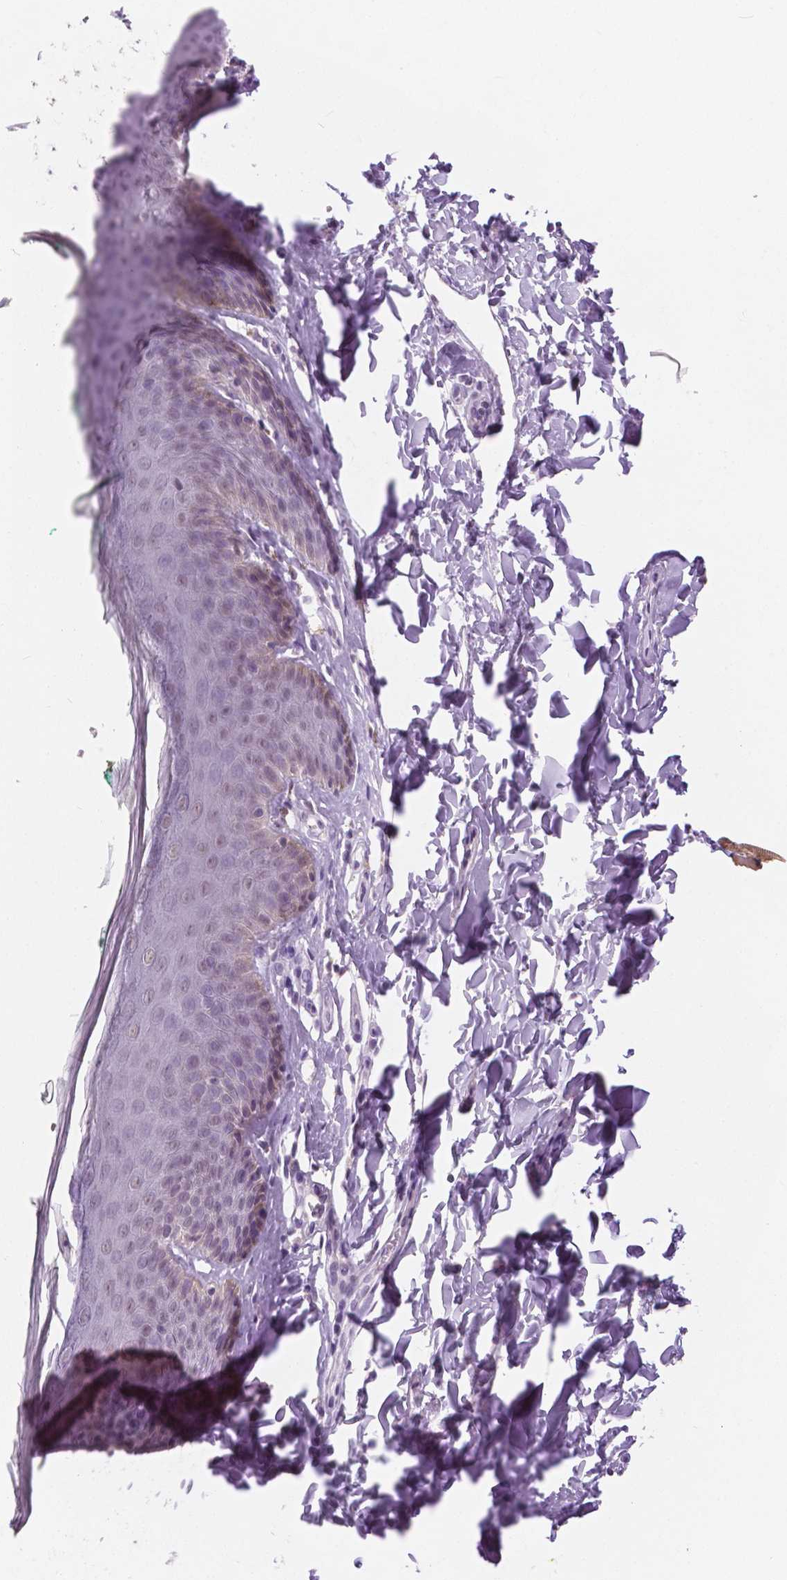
{"staining": {"intensity": "negative", "quantity": "none", "location": "none"}, "tissue": "skin", "cell_type": "Epidermal cells", "image_type": "normal", "snomed": [{"axis": "morphology", "description": "Normal tissue, NOS"}, {"axis": "topography", "description": "Vulva"}, {"axis": "topography", "description": "Peripheral nerve tissue"}], "caption": "Epidermal cells show no significant protein positivity in normal skin. Brightfield microscopy of immunohistochemistry stained with DAB (brown) and hematoxylin (blue), captured at high magnification.", "gene": "MYOM1", "patient": {"sex": "female", "age": 66}}